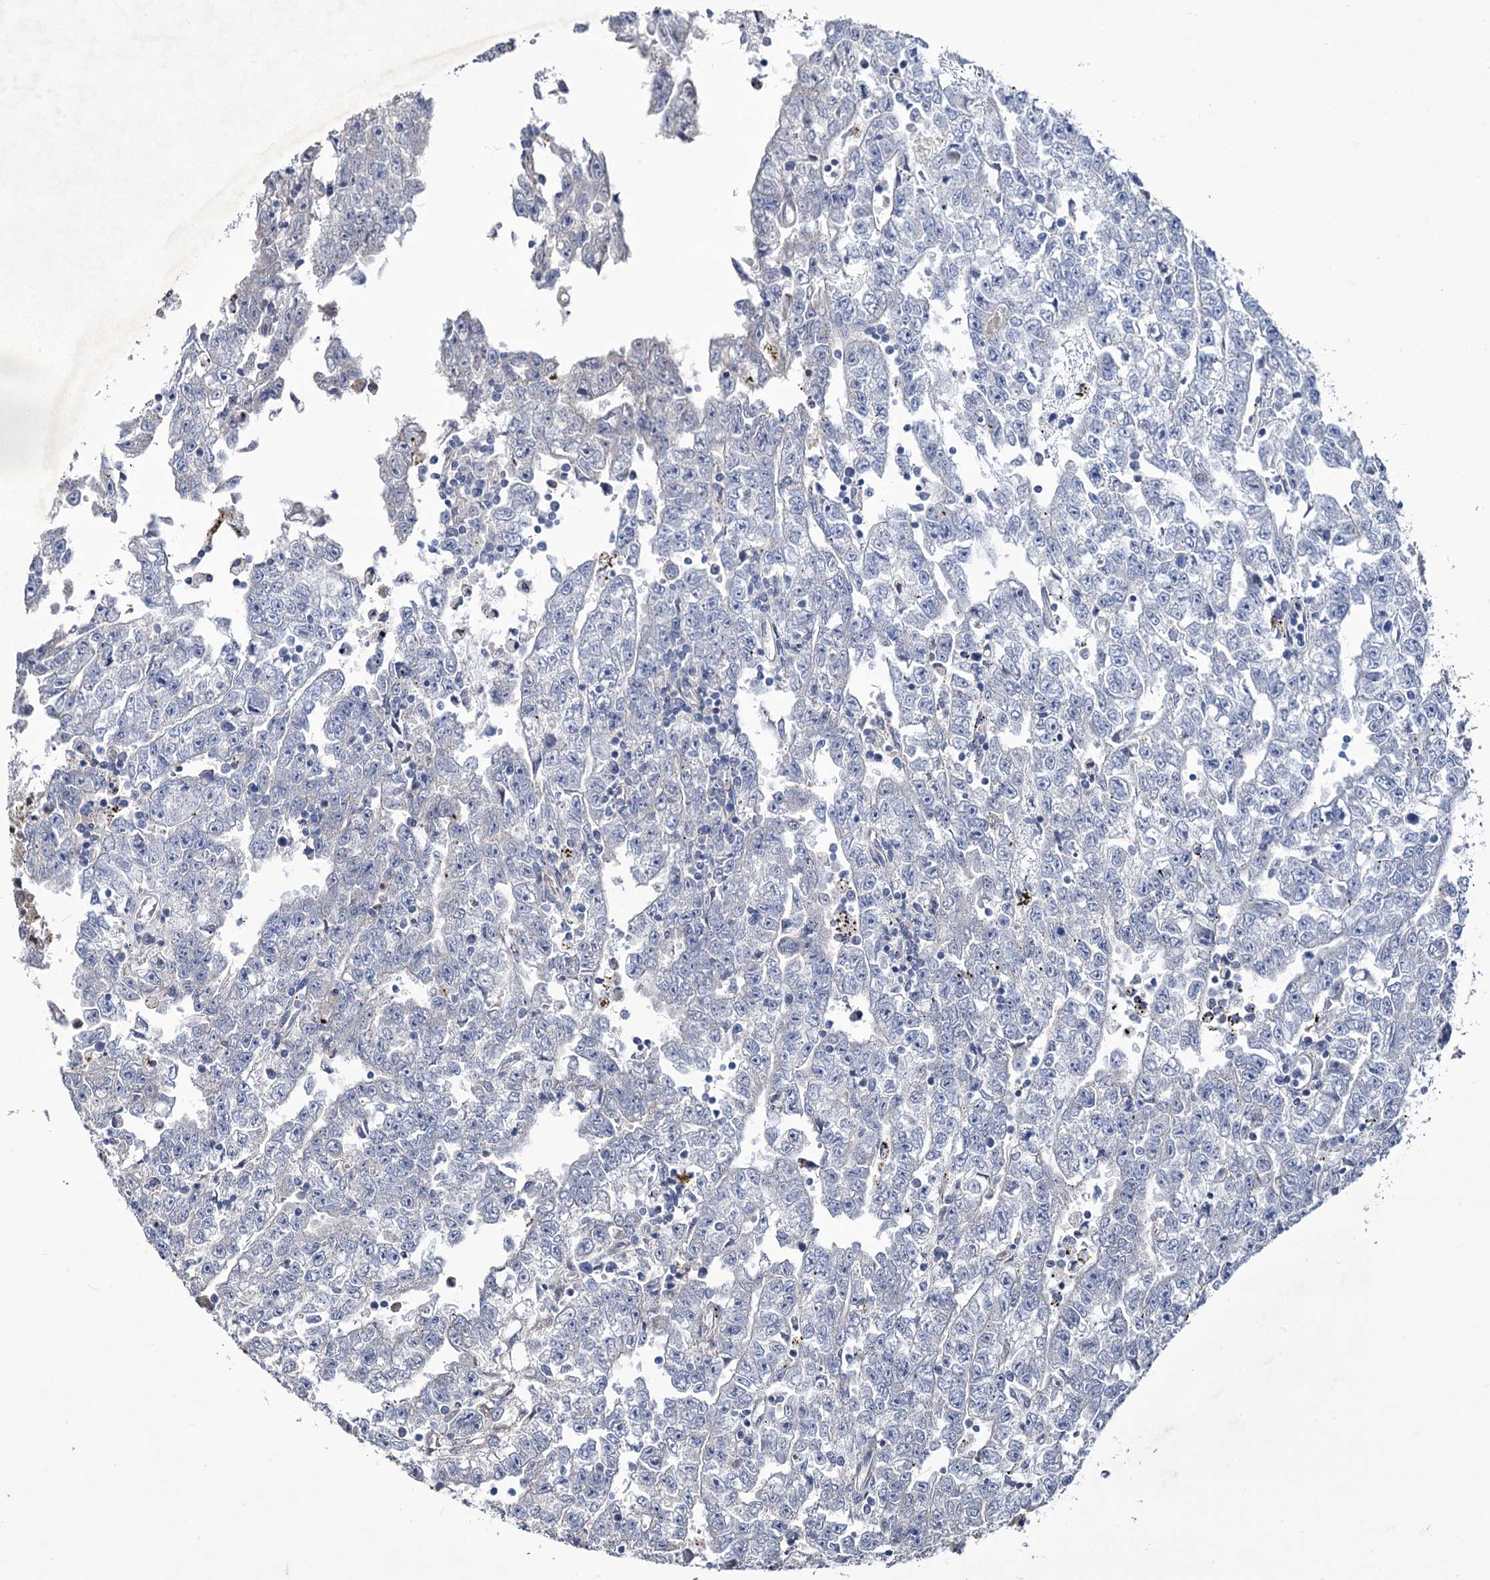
{"staining": {"intensity": "negative", "quantity": "none", "location": "none"}, "tissue": "testis cancer", "cell_type": "Tumor cells", "image_type": "cancer", "snomed": [{"axis": "morphology", "description": "Carcinoma, Embryonal, NOS"}, {"axis": "topography", "description": "Testis"}], "caption": "This image is of testis cancer (embryonal carcinoma) stained with IHC to label a protein in brown with the nuclei are counter-stained blue. There is no expression in tumor cells. (DAB immunohistochemistry (IHC) with hematoxylin counter stain).", "gene": "TUBGCP5", "patient": {"sex": "male", "age": 25}}